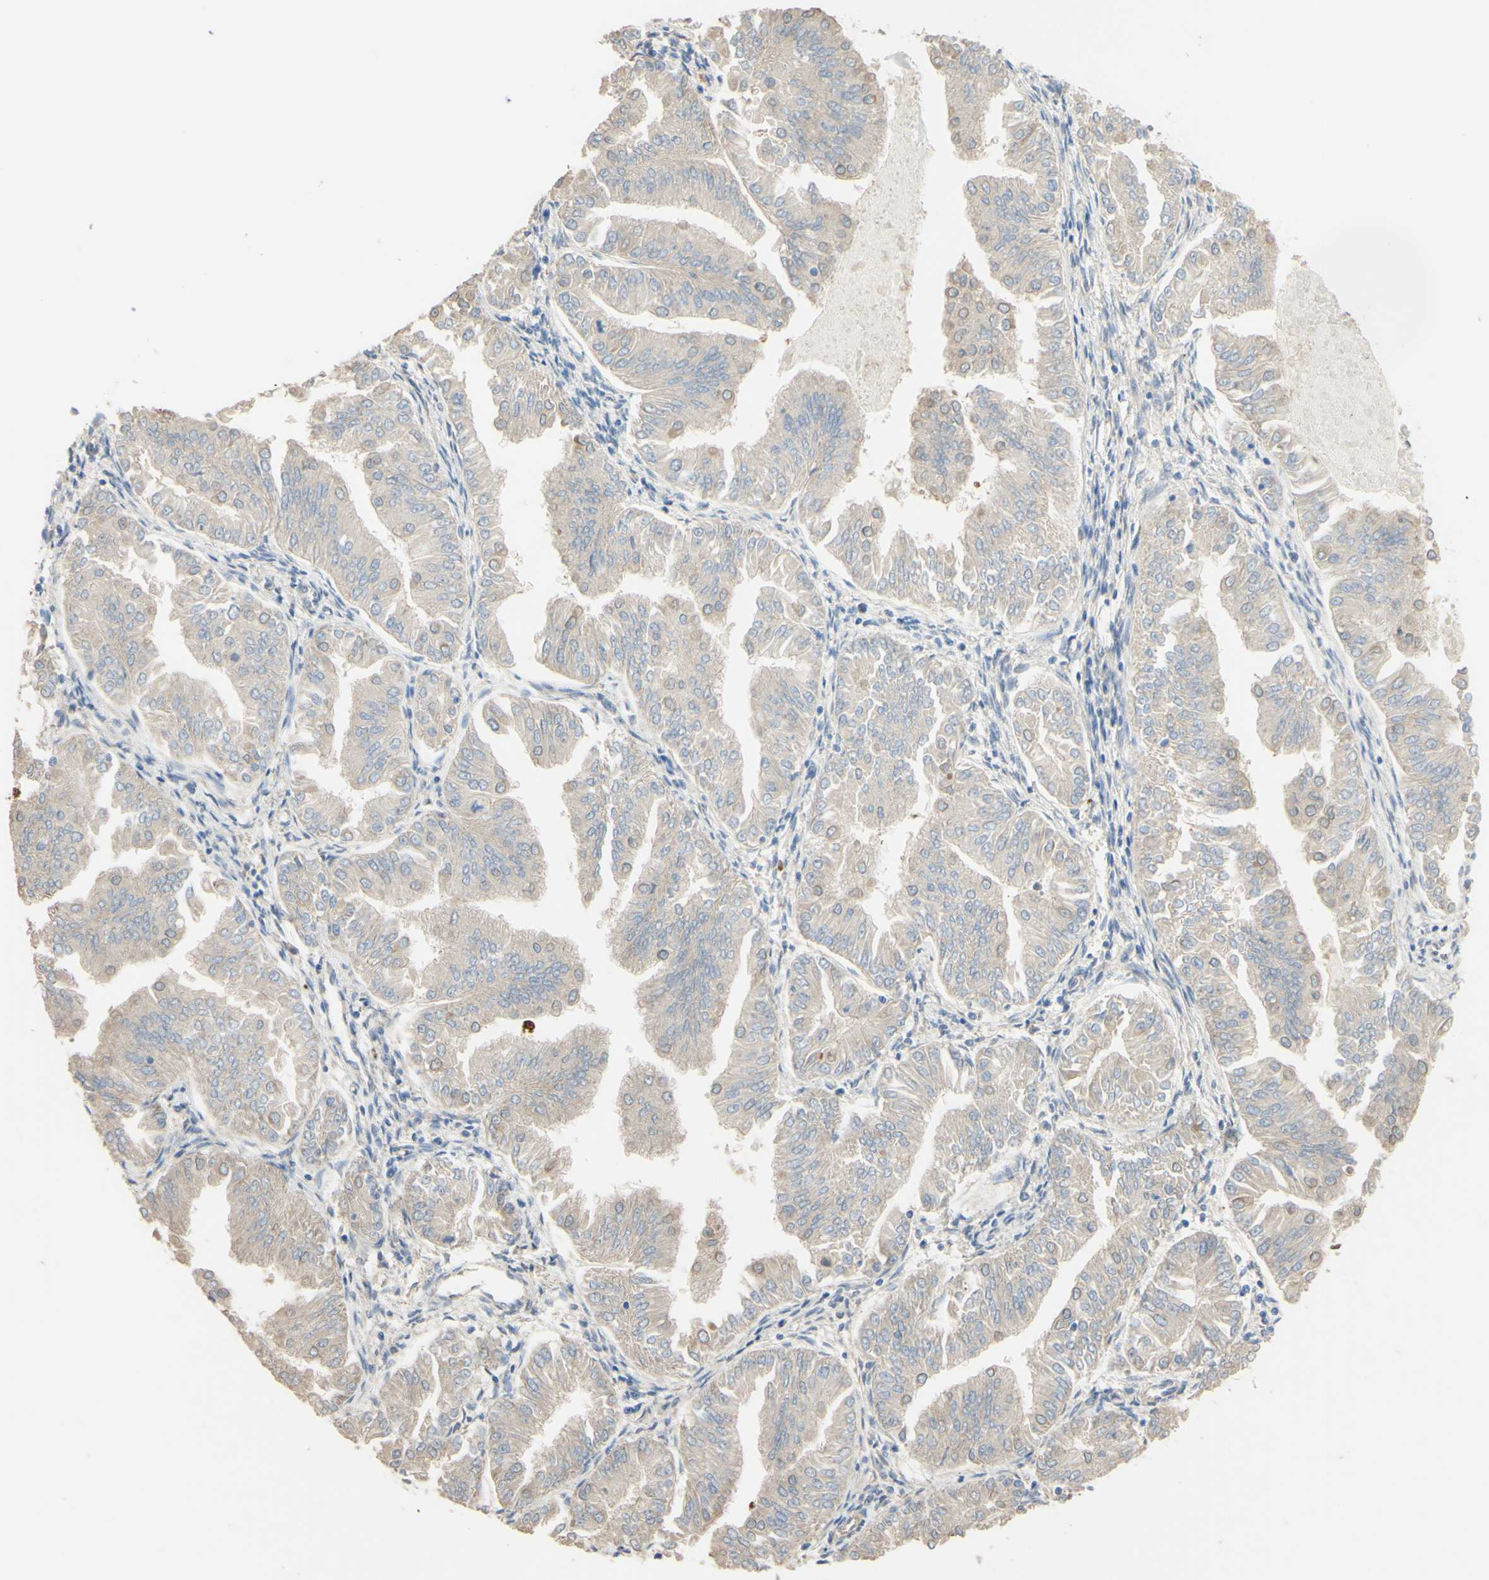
{"staining": {"intensity": "weak", "quantity": "<25%", "location": "cytoplasmic/membranous"}, "tissue": "endometrial cancer", "cell_type": "Tumor cells", "image_type": "cancer", "snomed": [{"axis": "morphology", "description": "Adenocarcinoma, NOS"}, {"axis": "topography", "description": "Endometrium"}], "caption": "DAB immunohistochemical staining of endometrial cancer (adenocarcinoma) demonstrates no significant expression in tumor cells.", "gene": "SMIM19", "patient": {"sex": "female", "age": 53}}